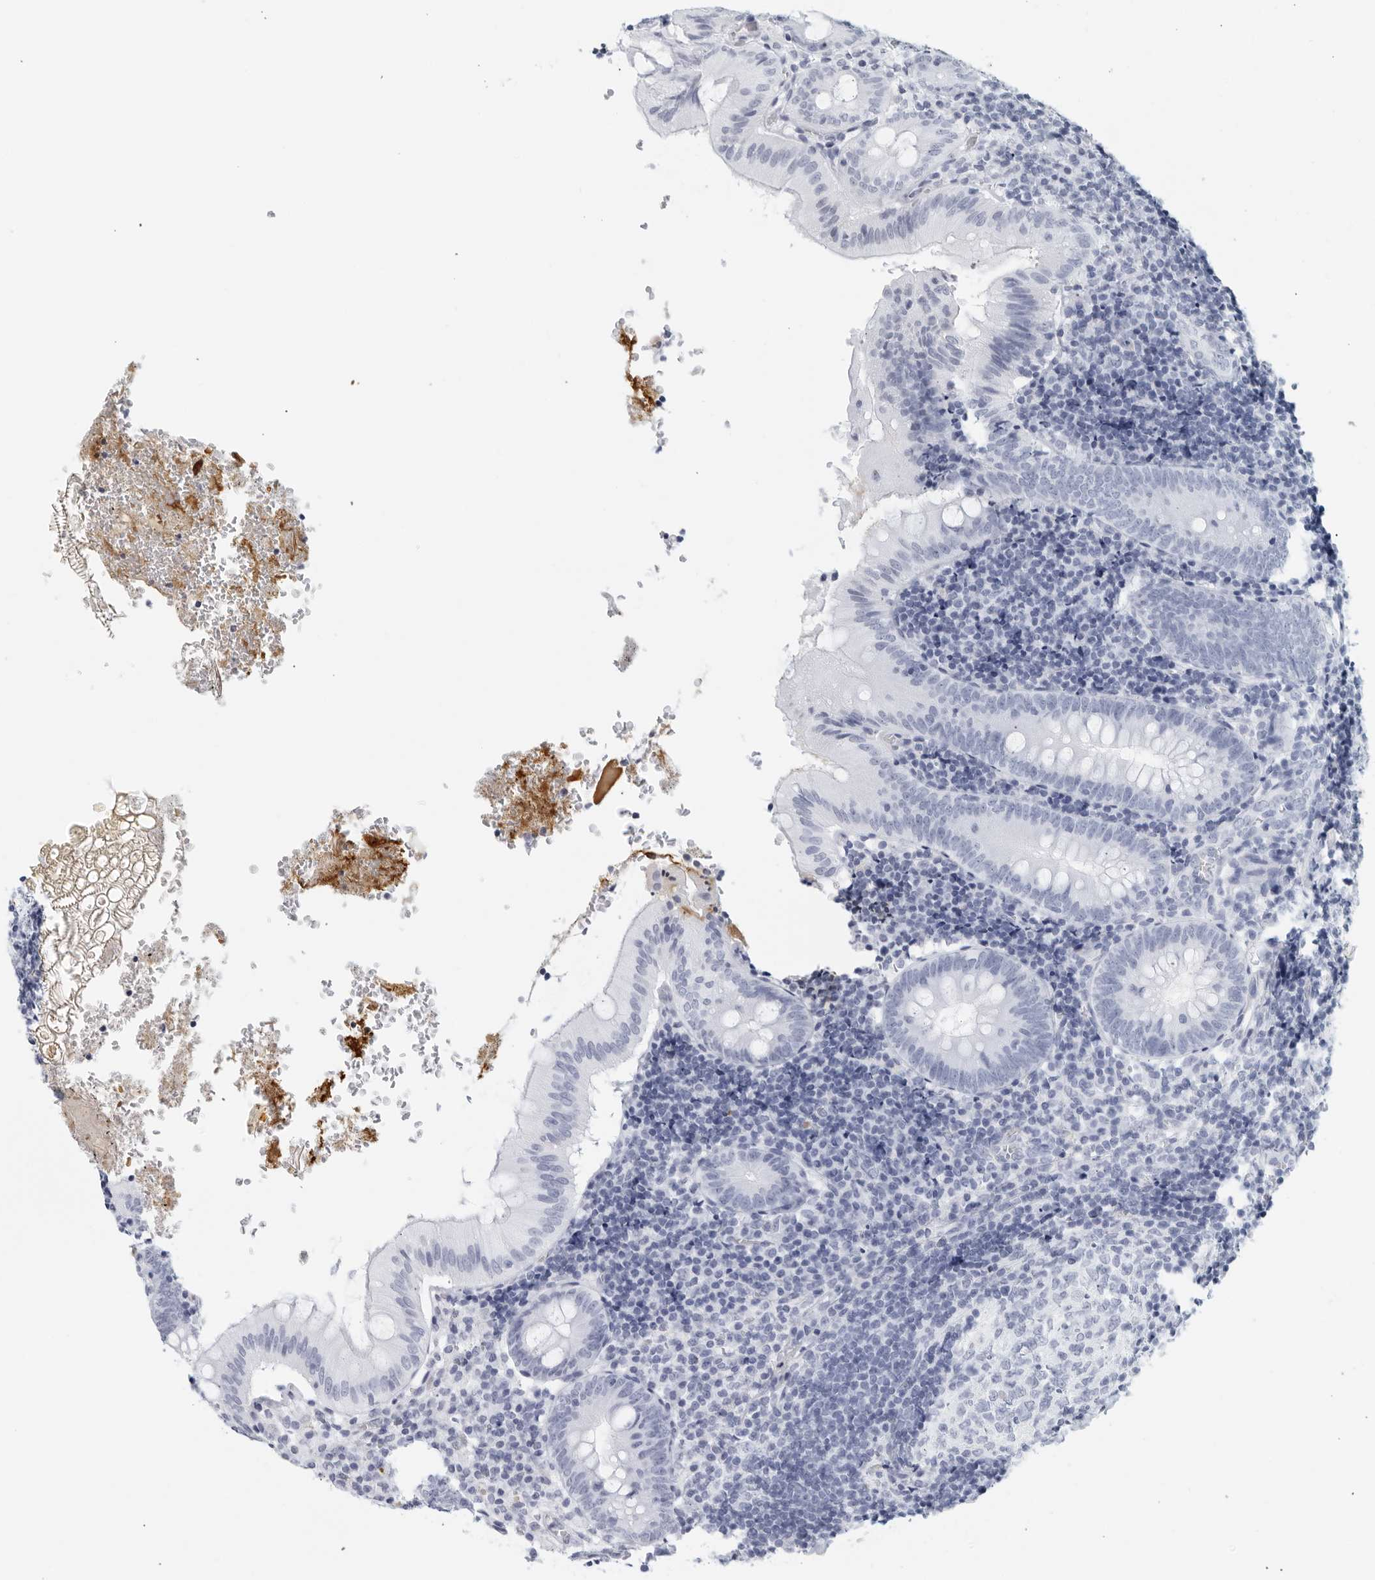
{"staining": {"intensity": "negative", "quantity": "none", "location": "none"}, "tissue": "appendix", "cell_type": "Glandular cells", "image_type": "normal", "snomed": [{"axis": "morphology", "description": "Normal tissue, NOS"}, {"axis": "topography", "description": "Appendix"}], "caption": "Immunohistochemistry (IHC) of unremarkable appendix demonstrates no positivity in glandular cells. (IHC, brightfield microscopy, high magnification).", "gene": "FGG", "patient": {"sex": "male", "age": 8}}